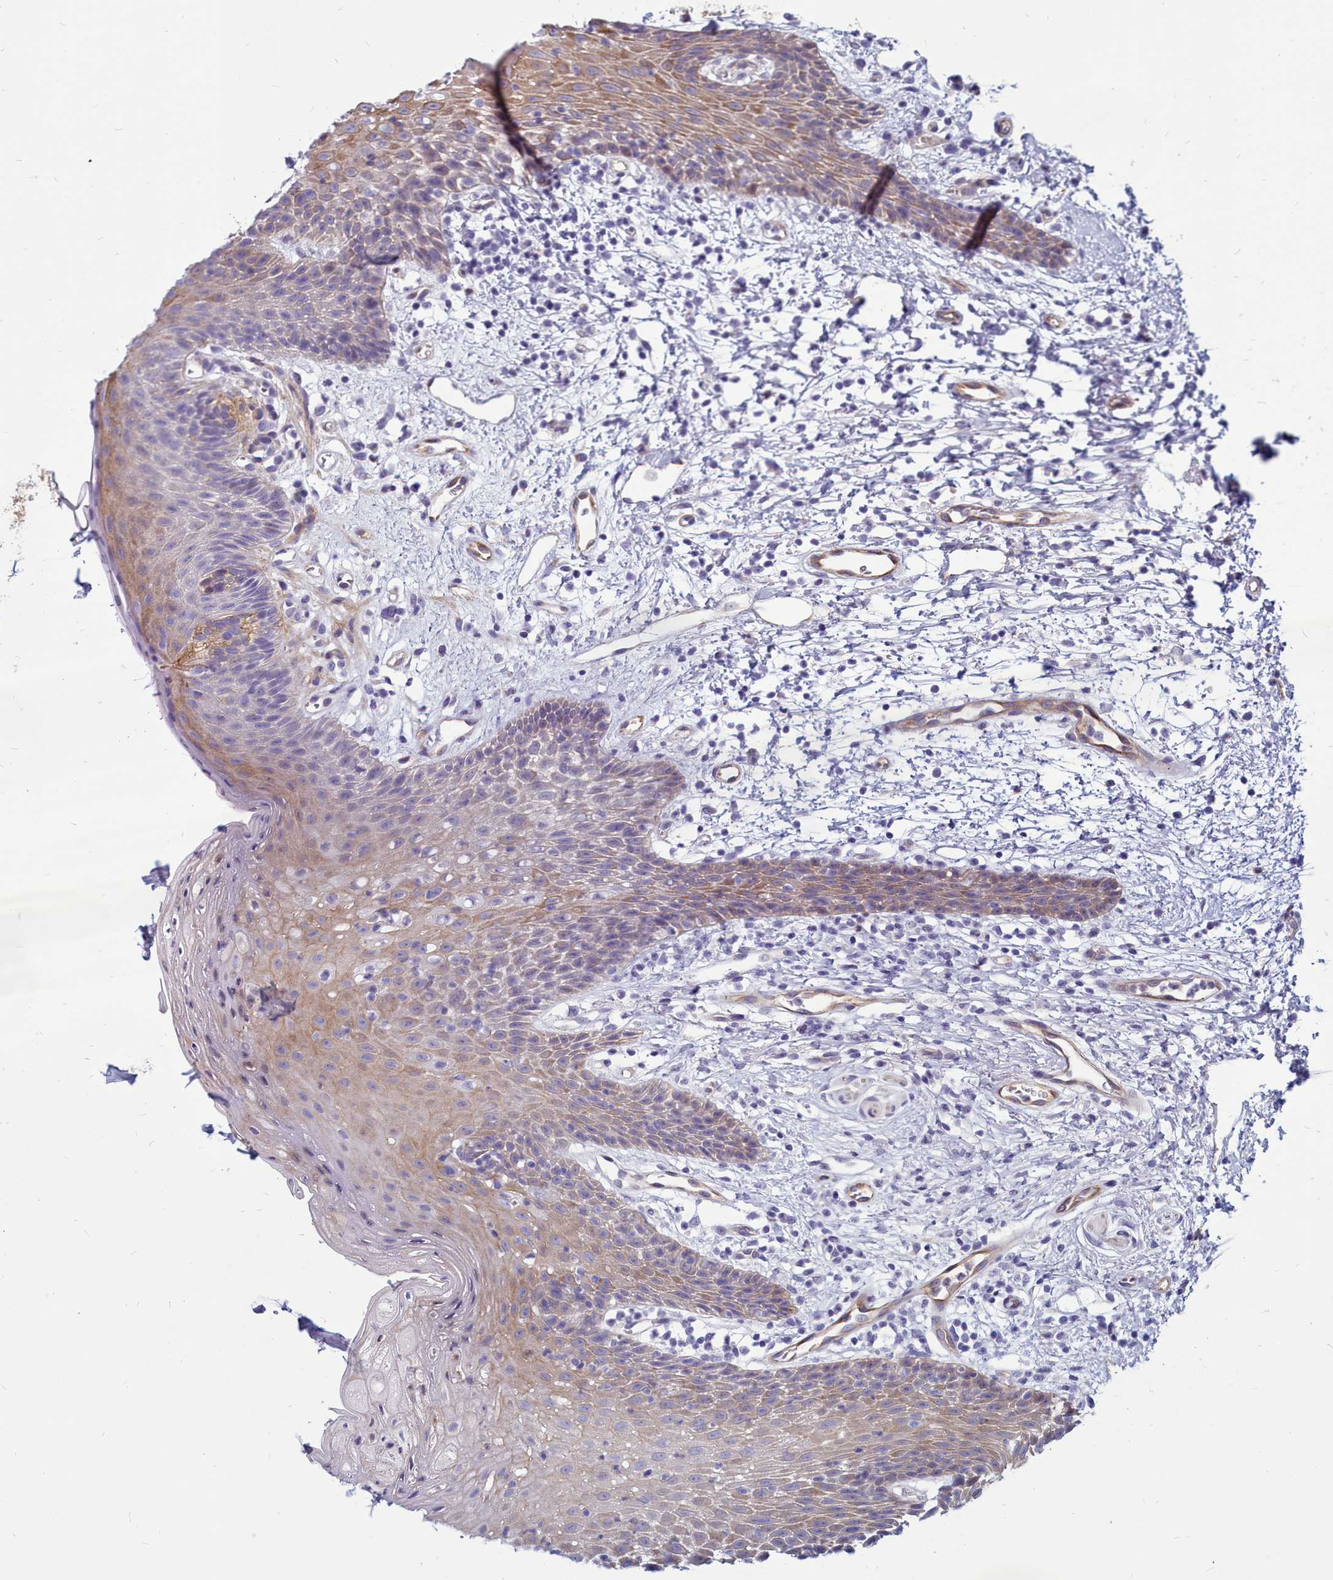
{"staining": {"intensity": "moderate", "quantity": ">75%", "location": "cytoplasmic/membranous"}, "tissue": "oral mucosa", "cell_type": "Squamous epithelial cells", "image_type": "normal", "snomed": [{"axis": "morphology", "description": "Normal tissue, NOS"}, {"axis": "topography", "description": "Oral tissue"}, {"axis": "topography", "description": "Tounge, NOS"}], "caption": "A brown stain highlights moderate cytoplasmic/membranous staining of a protein in squamous epithelial cells of benign oral mucosa. (DAB (3,3'-diaminobenzidine) IHC with brightfield microscopy, high magnification).", "gene": "TTC5", "patient": {"sex": "female", "age": 59}}